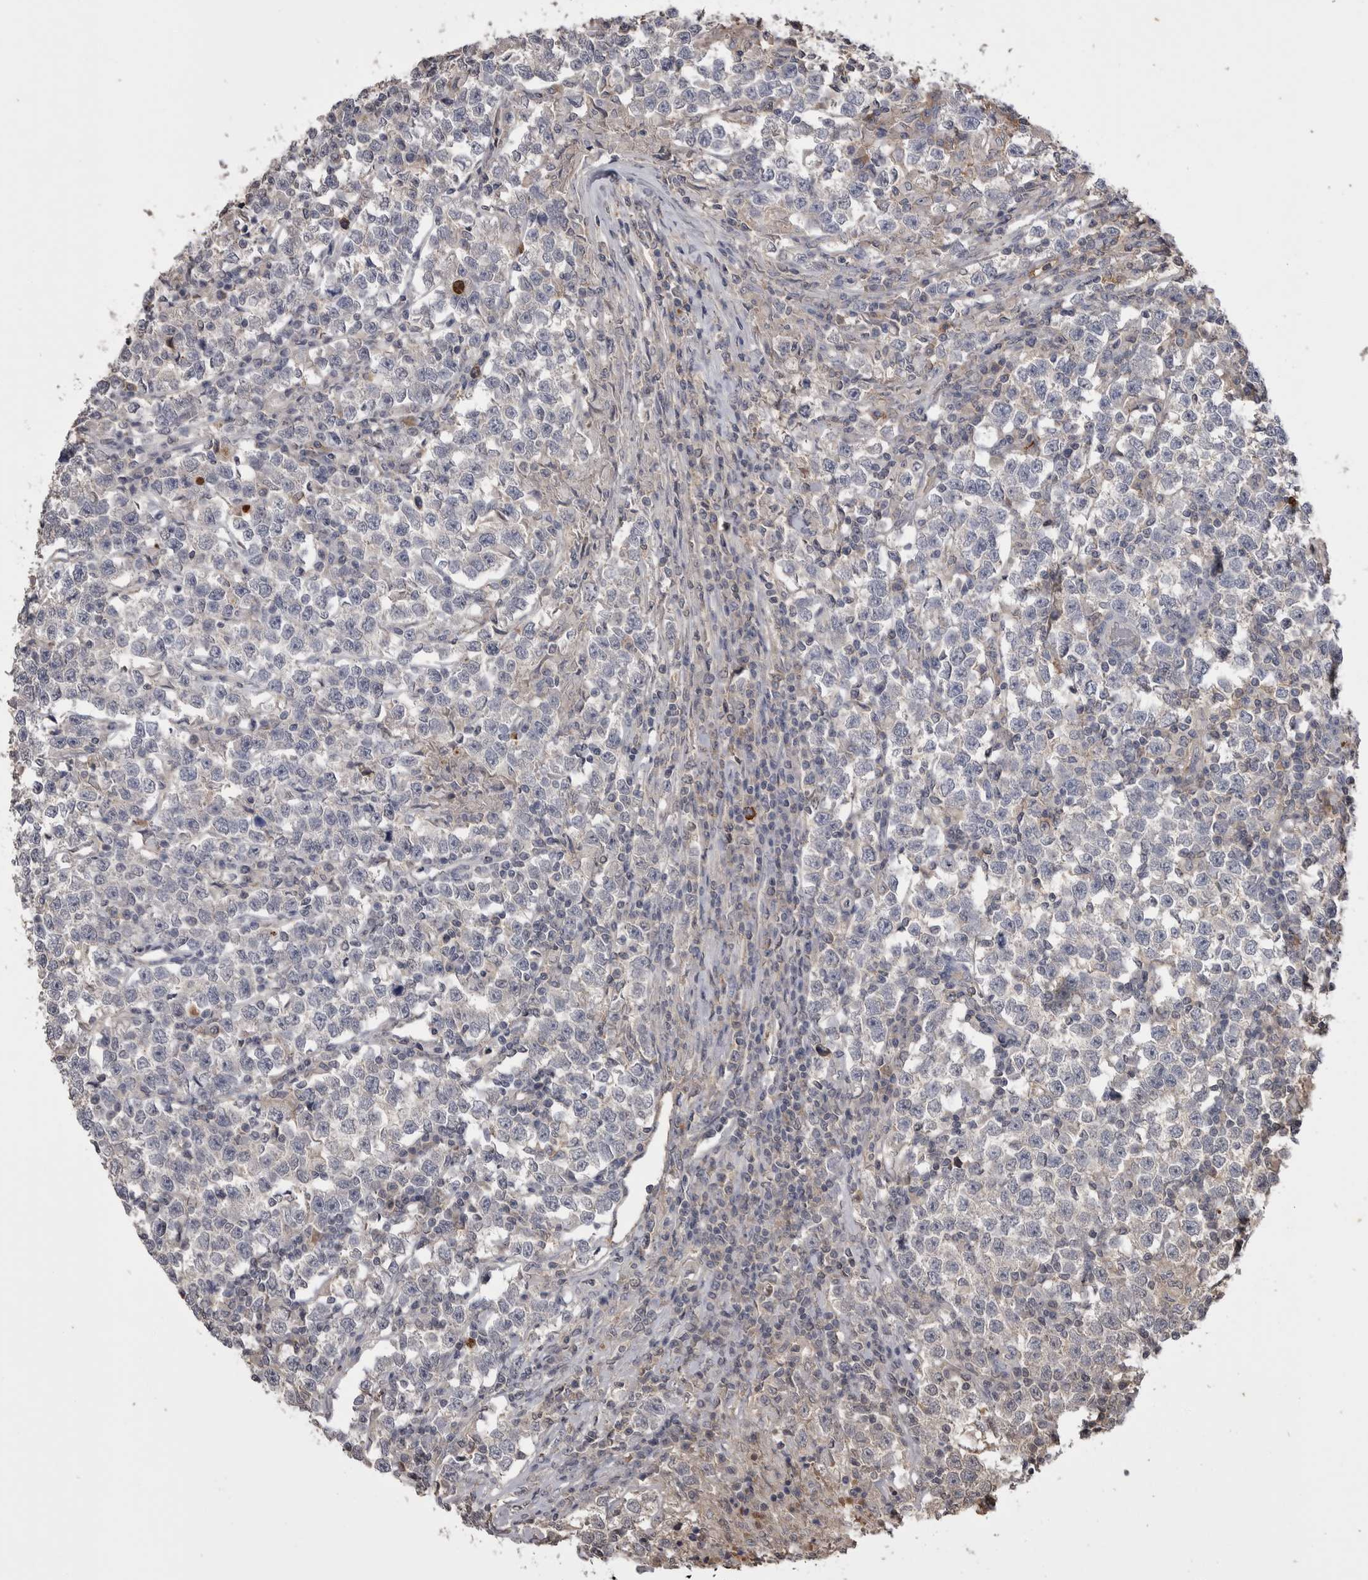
{"staining": {"intensity": "negative", "quantity": "none", "location": "none"}, "tissue": "testis cancer", "cell_type": "Tumor cells", "image_type": "cancer", "snomed": [{"axis": "morphology", "description": "Normal tissue, NOS"}, {"axis": "morphology", "description": "Seminoma, NOS"}, {"axis": "topography", "description": "Testis"}], "caption": "Seminoma (testis) stained for a protein using immunohistochemistry (IHC) reveals no positivity tumor cells.", "gene": "AHSG", "patient": {"sex": "male", "age": 43}}